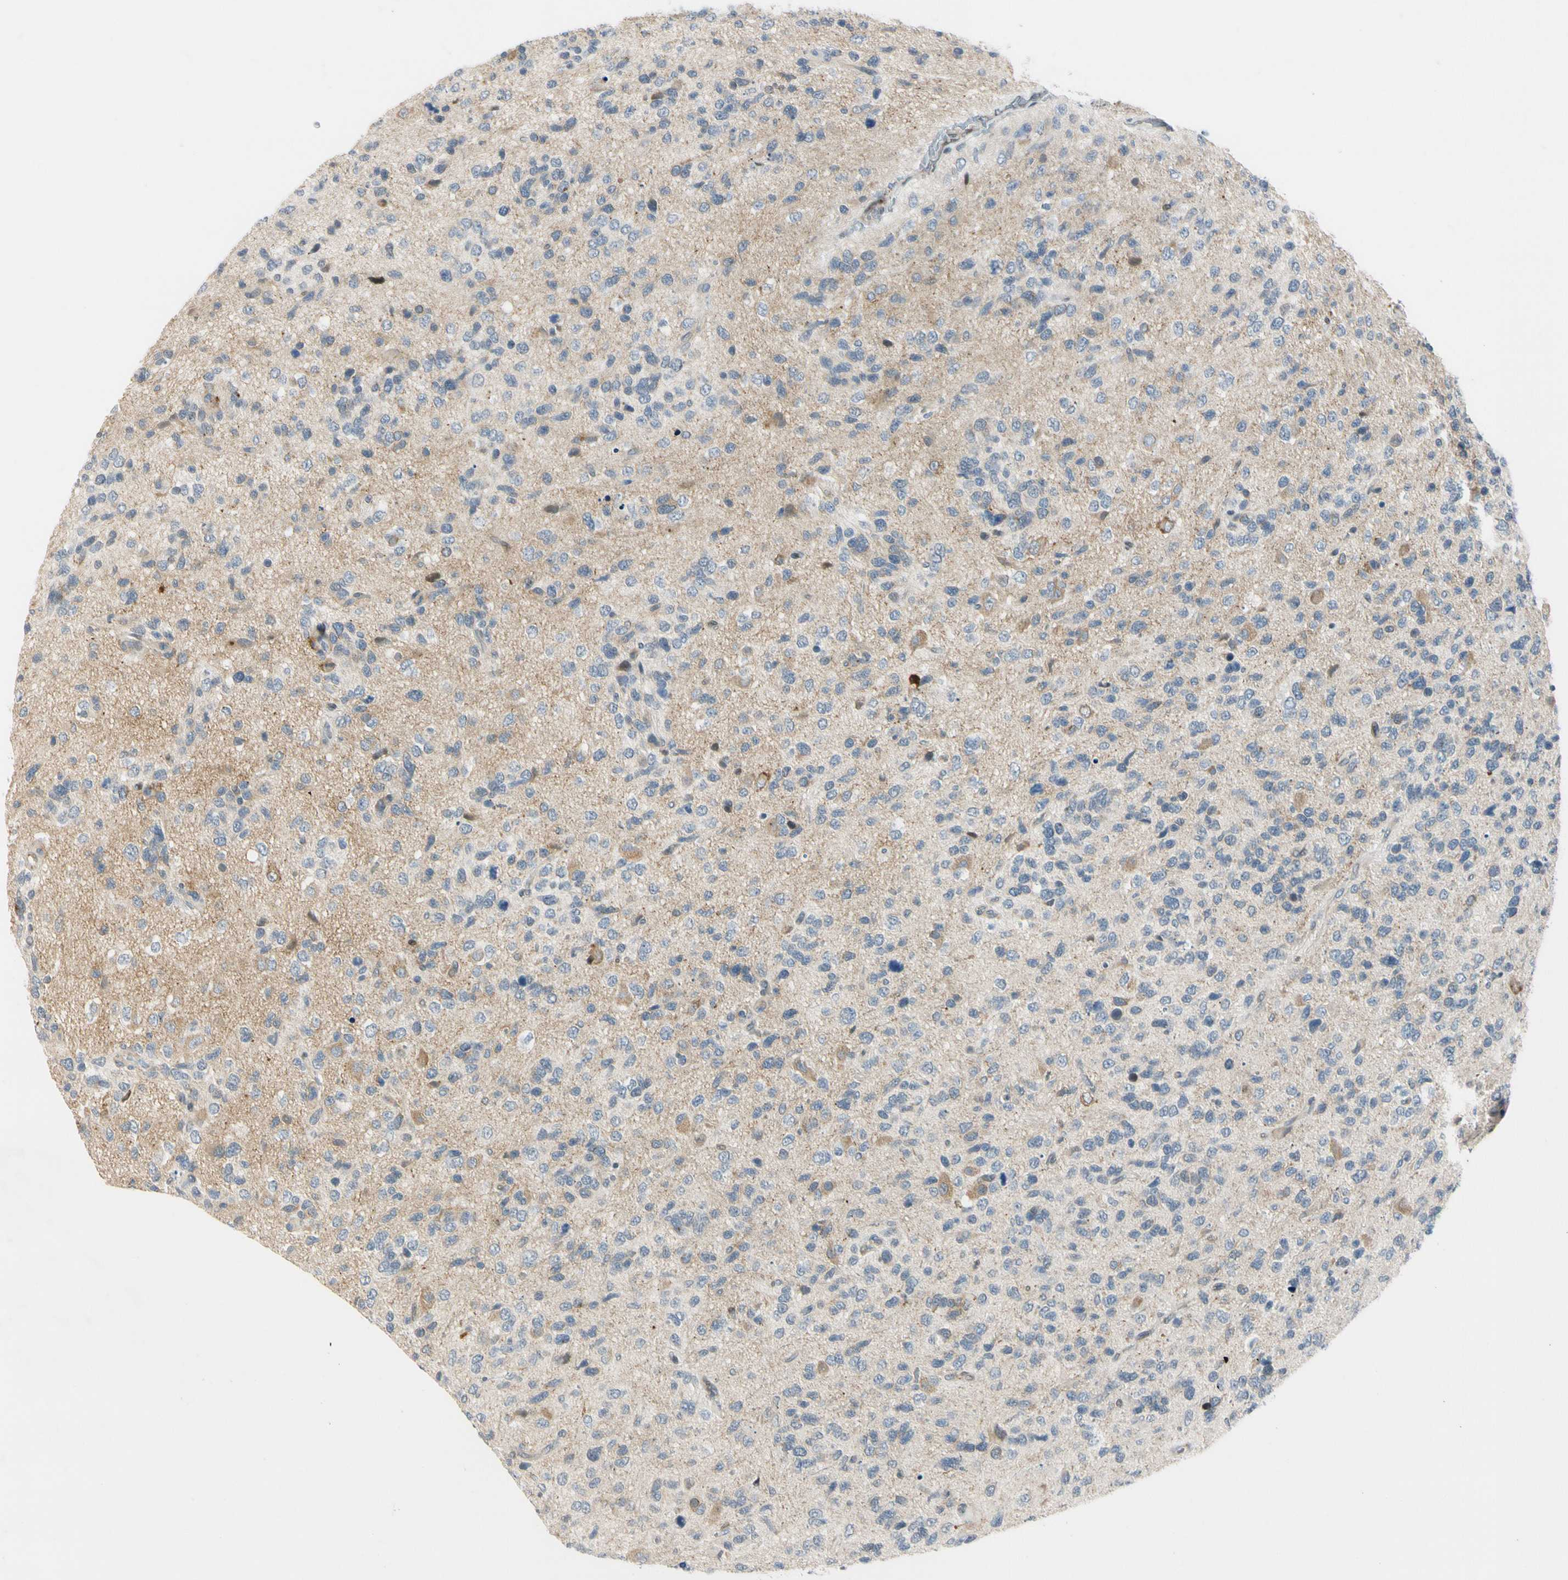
{"staining": {"intensity": "weak", "quantity": "<25%", "location": "cytoplasmic/membranous"}, "tissue": "glioma", "cell_type": "Tumor cells", "image_type": "cancer", "snomed": [{"axis": "morphology", "description": "Glioma, malignant, High grade"}, {"axis": "topography", "description": "Brain"}], "caption": "Immunohistochemistry histopathology image of human high-grade glioma (malignant) stained for a protein (brown), which reveals no expression in tumor cells.", "gene": "NPDC1", "patient": {"sex": "female", "age": 58}}